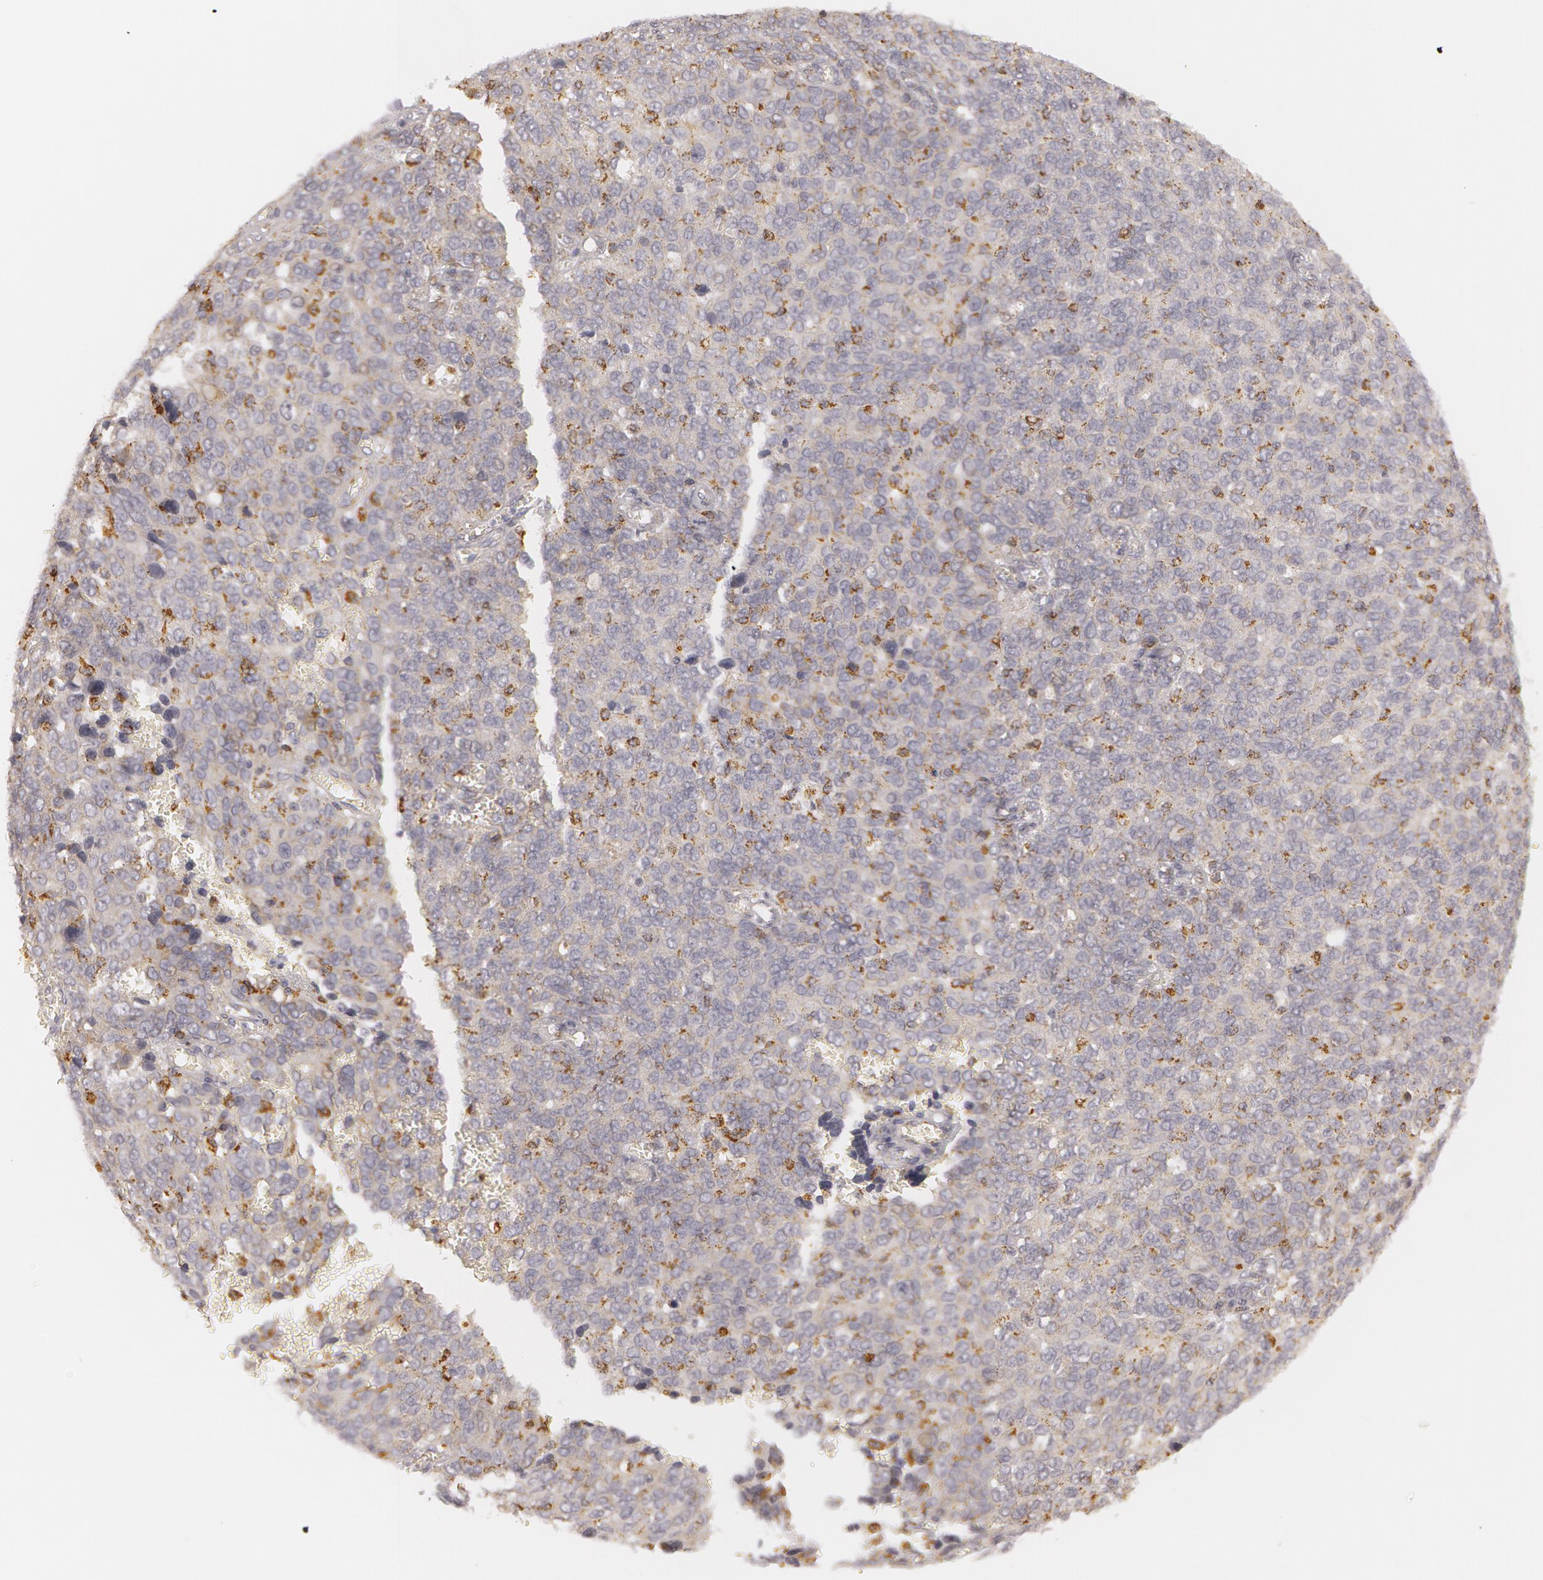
{"staining": {"intensity": "moderate", "quantity": "25%-75%", "location": "cytoplasmic/membranous"}, "tissue": "ovarian cancer", "cell_type": "Tumor cells", "image_type": "cancer", "snomed": [{"axis": "morphology", "description": "Carcinoma, endometroid"}, {"axis": "topography", "description": "Ovary"}], "caption": "DAB (3,3'-diaminobenzidine) immunohistochemical staining of ovarian cancer (endometroid carcinoma) shows moderate cytoplasmic/membranous protein positivity in approximately 25%-75% of tumor cells.", "gene": "C7", "patient": {"sex": "female", "age": 75}}